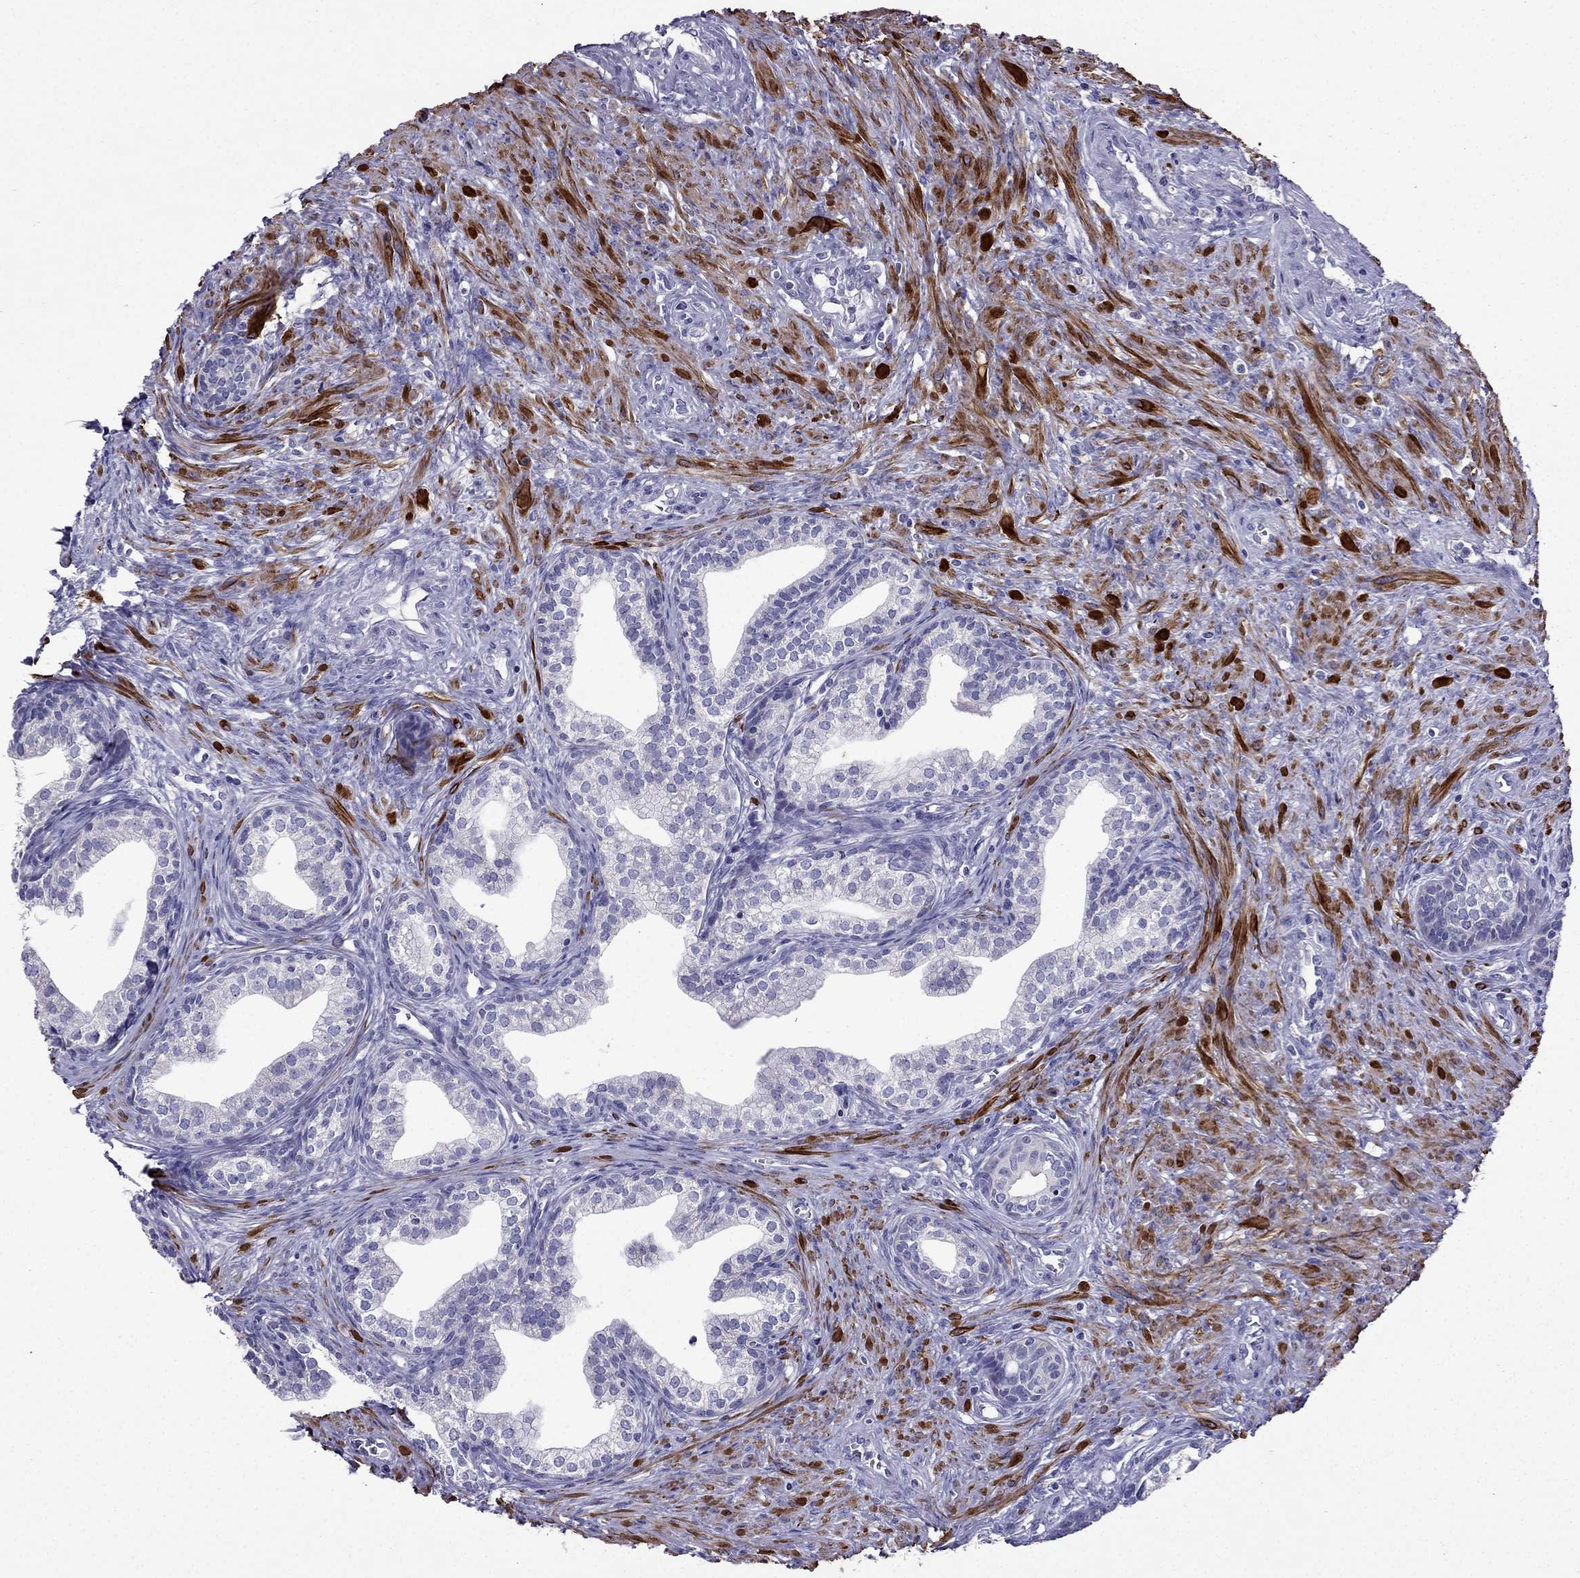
{"staining": {"intensity": "negative", "quantity": "none", "location": "none"}, "tissue": "prostate", "cell_type": "Glandular cells", "image_type": "normal", "snomed": [{"axis": "morphology", "description": "Normal tissue, NOS"}, {"axis": "topography", "description": "Prostate"}], "caption": "IHC photomicrograph of unremarkable human prostate stained for a protein (brown), which reveals no expression in glandular cells.", "gene": "DSC1", "patient": {"sex": "male", "age": 65}}